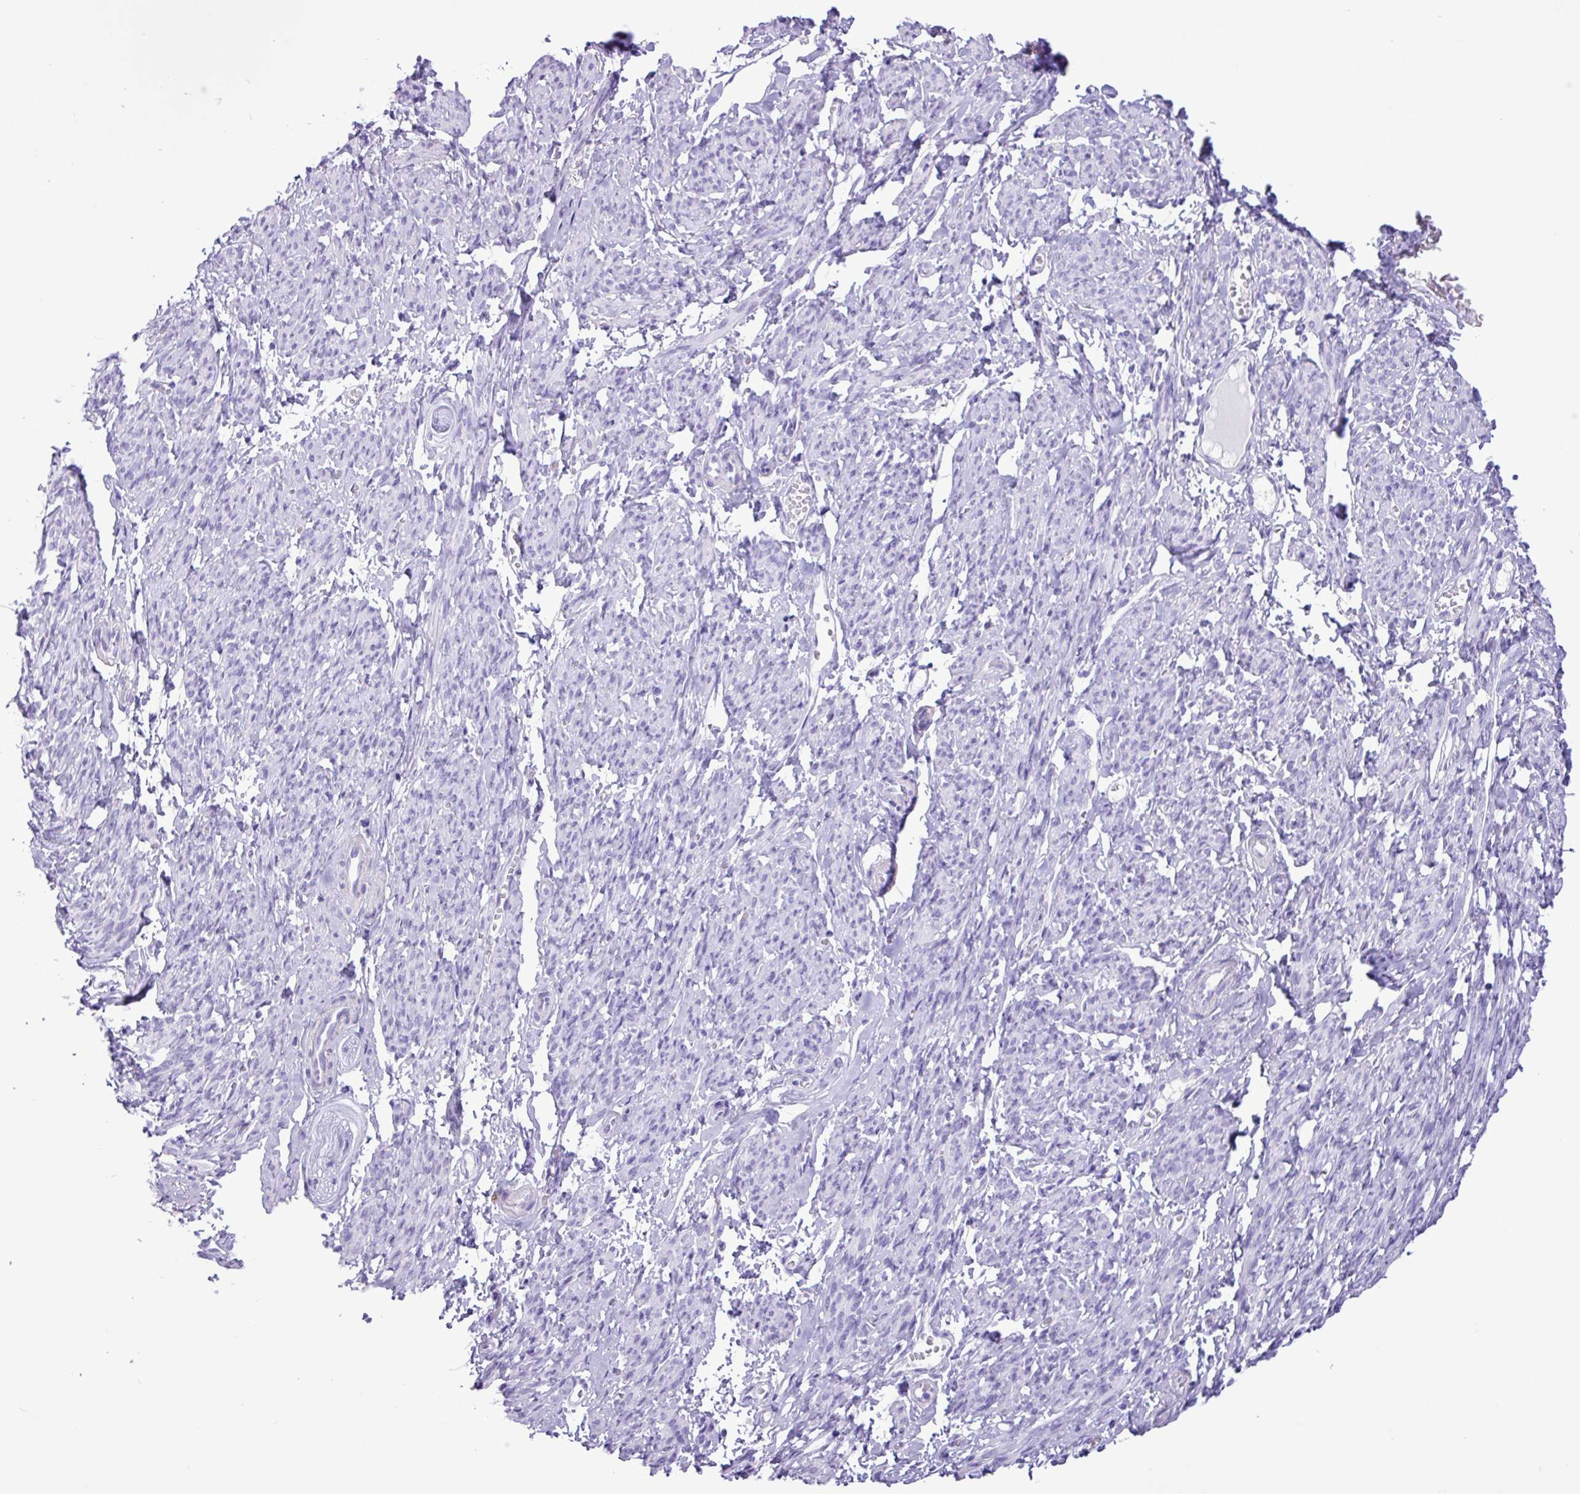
{"staining": {"intensity": "negative", "quantity": "none", "location": "none"}, "tissue": "smooth muscle", "cell_type": "Smooth muscle cells", "image_type": "normal", "snomed": [{"axis": "morphology", "description": "Normal tissue, NOS"}, {"axis": "topography", "description": "Smooth muscle"}], "caption": "Immunohistochemistry histopathology image of normal smooth muscle: smooth muscle stained with DAB (3,3'-diaminobenzidine) exhibits no significant protein positivity in smooth muscle cells.", "gene": "CKMT2", "patient": {"sex": "female", "age": 65}}